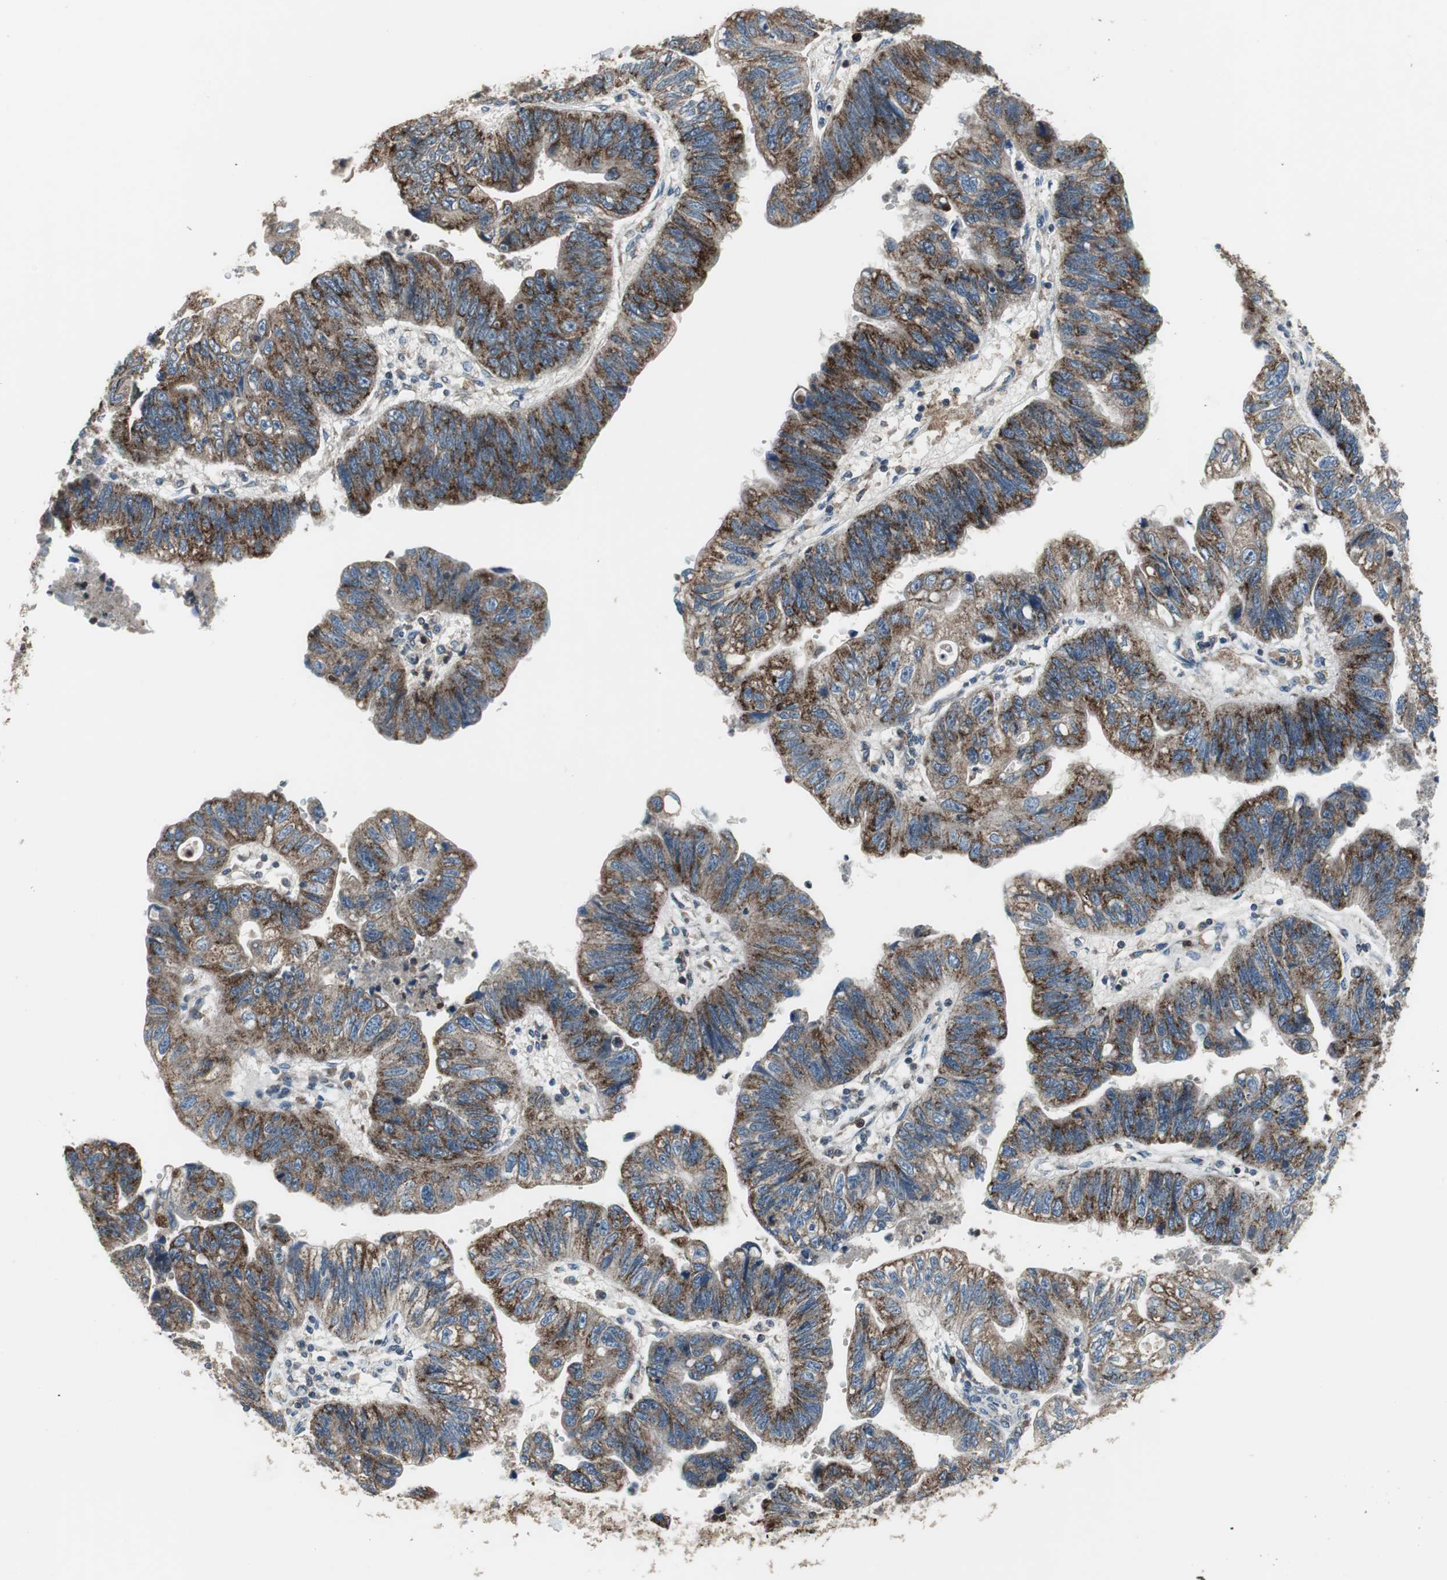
{"staining": {"intensity": "strong", "quantity": ">75%", "location": "cytoplasmic/membranous"}, "tissue": "stomach cancer", "cell_type": "Tumor cells", "image_type": "cancer", "snomed": [{"axis": "morphology", "description": "Adenocarcinoma, NOS"}, {"axis": "topography", "description": "Stomach"}], "caption": "There is high levels of strong cytoplasmic/membranous expression in tumor cells of stomach cancer, as demonstrated by immunohistochemical staining (brown color).", "gene": "PI4KB", "patient": {"sex": "male", "age": 59}}